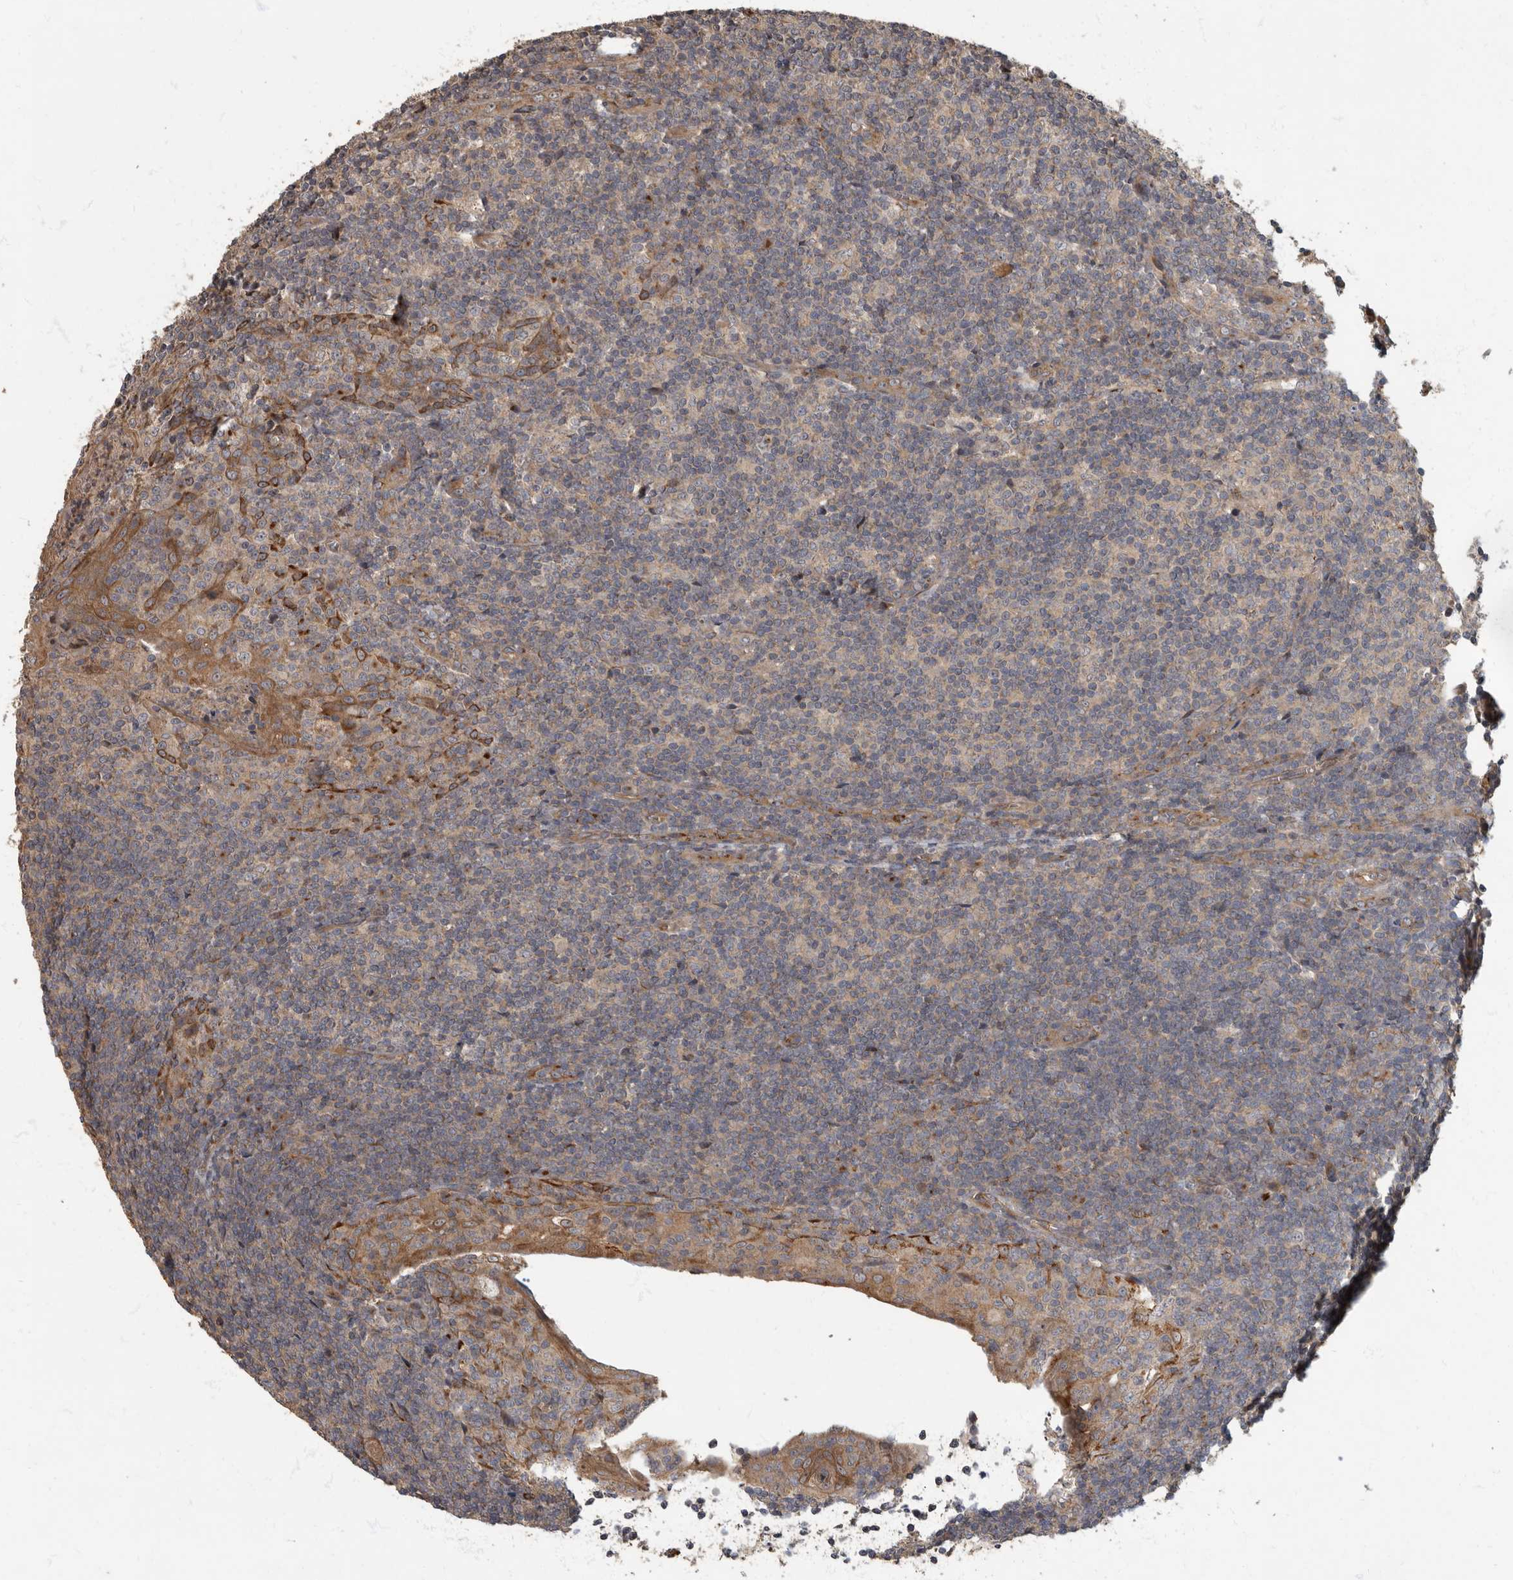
{"staining": {"intensity": "weak", "quantity": ">75%", "location": "cytoplasmic/membranous"}, "tissue": "tonsil", "cell_type": "Germinal center cells", "image_type": "normal", "snomed": [{"axis": "morphology", "description": "Normal tissue, NOS"}, {"axis": "topography", "description": "Tonsil"}], "caption": "Germinal center cells display low levels of weak cytoplasmic/membranous expression in about >75% of cells in unremarkable tonsil.", "gene": "IQCK", "patient": {"sex": "male", "age": 37}}